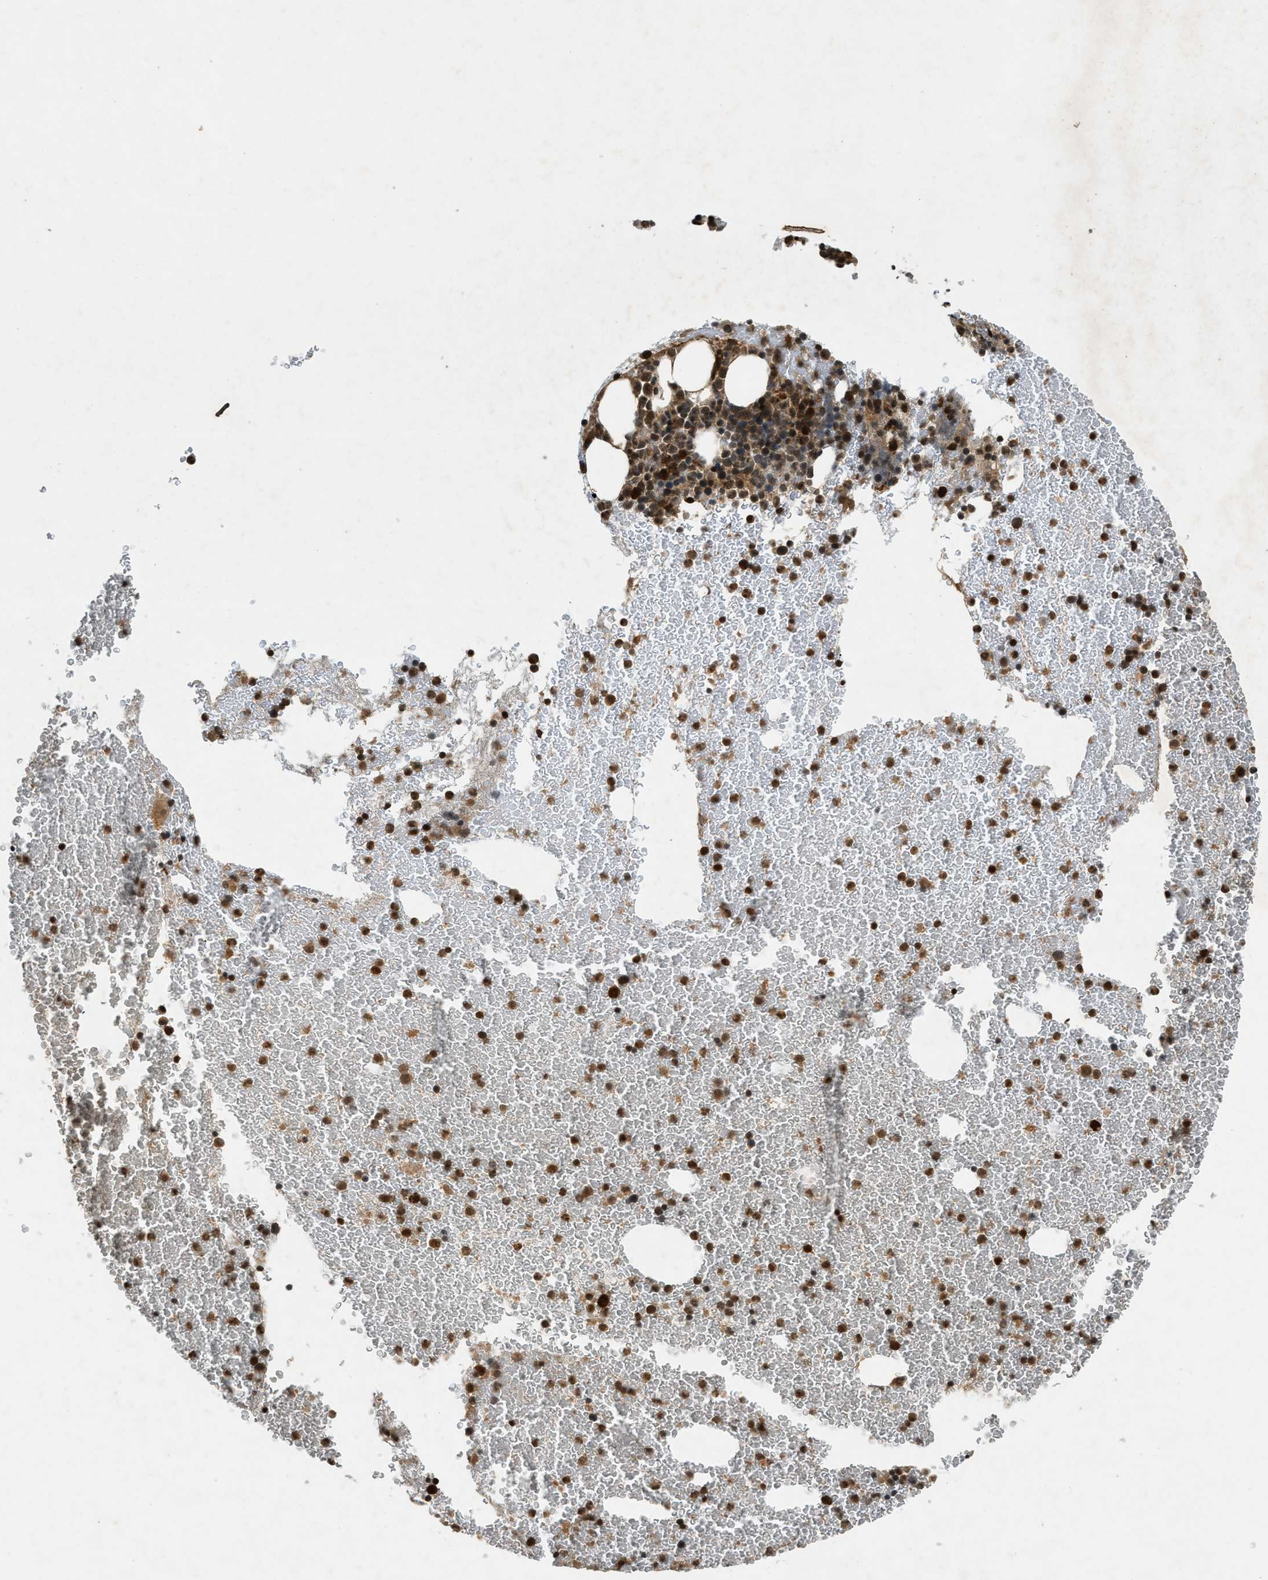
{"staining": {"intensity": "strong", "quantity": ">75%", "location": "cytoplasmic/membranous,nuclear"}, "tissue": "bone marrow", "cell_type": "Hematopoietic cells", "image_type": "normal", "snomed": [{"axis": "morphology", "description": "Normal tissue, NOS"}, {"axis": "morphology", "description": "Inflammation, NOS"}, {"axis": "topography", "description": "Bone marrow"}], "caption": "Immunohistochemistry of normal human bone marrow reveals high levels of strong cytoplasmic/membranous,nuclear positivity in approximately >75% of hematopoietic cells. (Stains: DAB in brown, nuclei in blue, Microscopy: brightfield microscopy at high magnification).", "gene": "EIF2AK3", "patient": {"sex": "male", "age": 47}}